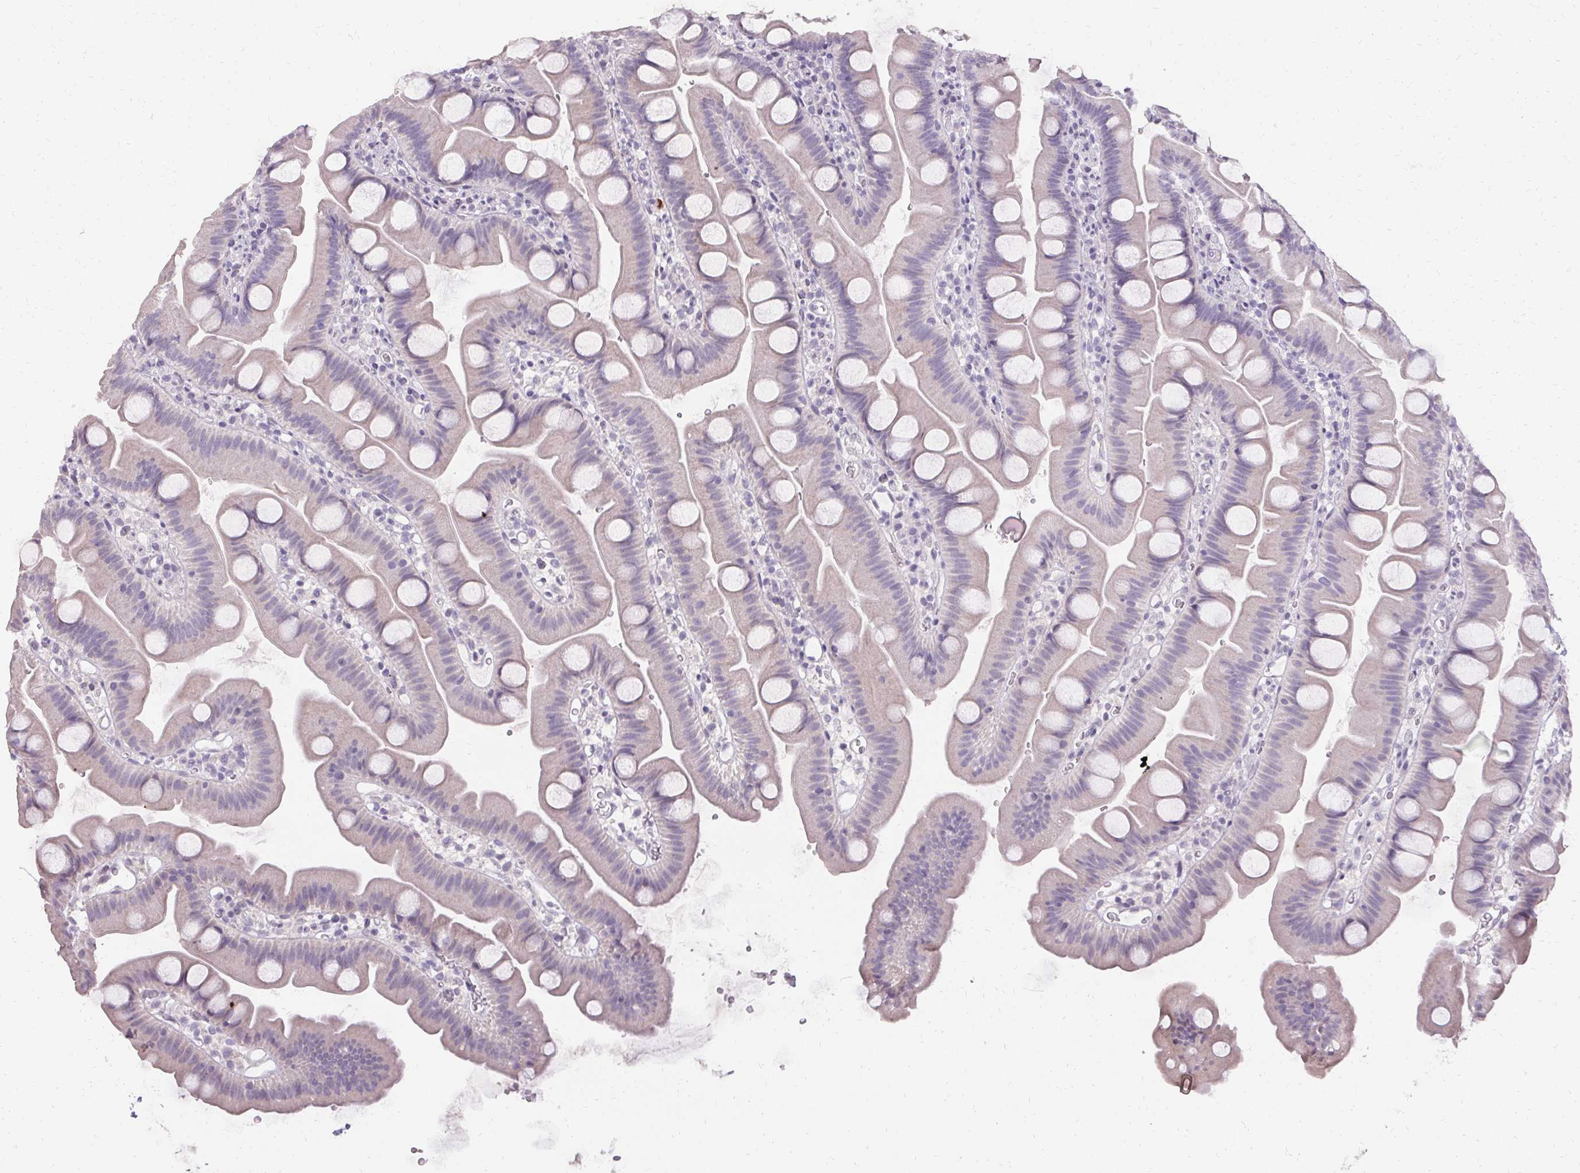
{"staining": {"intensity": "negative", "quantity": "none", "location": "none"}, "tissue": "small intestine", "cell_type": "Glandular cells", "image_type": "normal", "snomed": [{"axis": "morphology", "description": "Normal tissue, NOS"}, {"axis": "topography", "description": "Small intestine"}], "caption": "Unremarkable small intestine was stained to show a protein in brown. There is no significant expression in glandular cells. Brightfield microscopy of immunohistochemistry stained with DAB (3,3'-diaminobenzidine) (brown) and hematoxylin (blue), captured at high magnification.", "gene": "PMEL", "patient": {"sex": "female", "age": 68}}